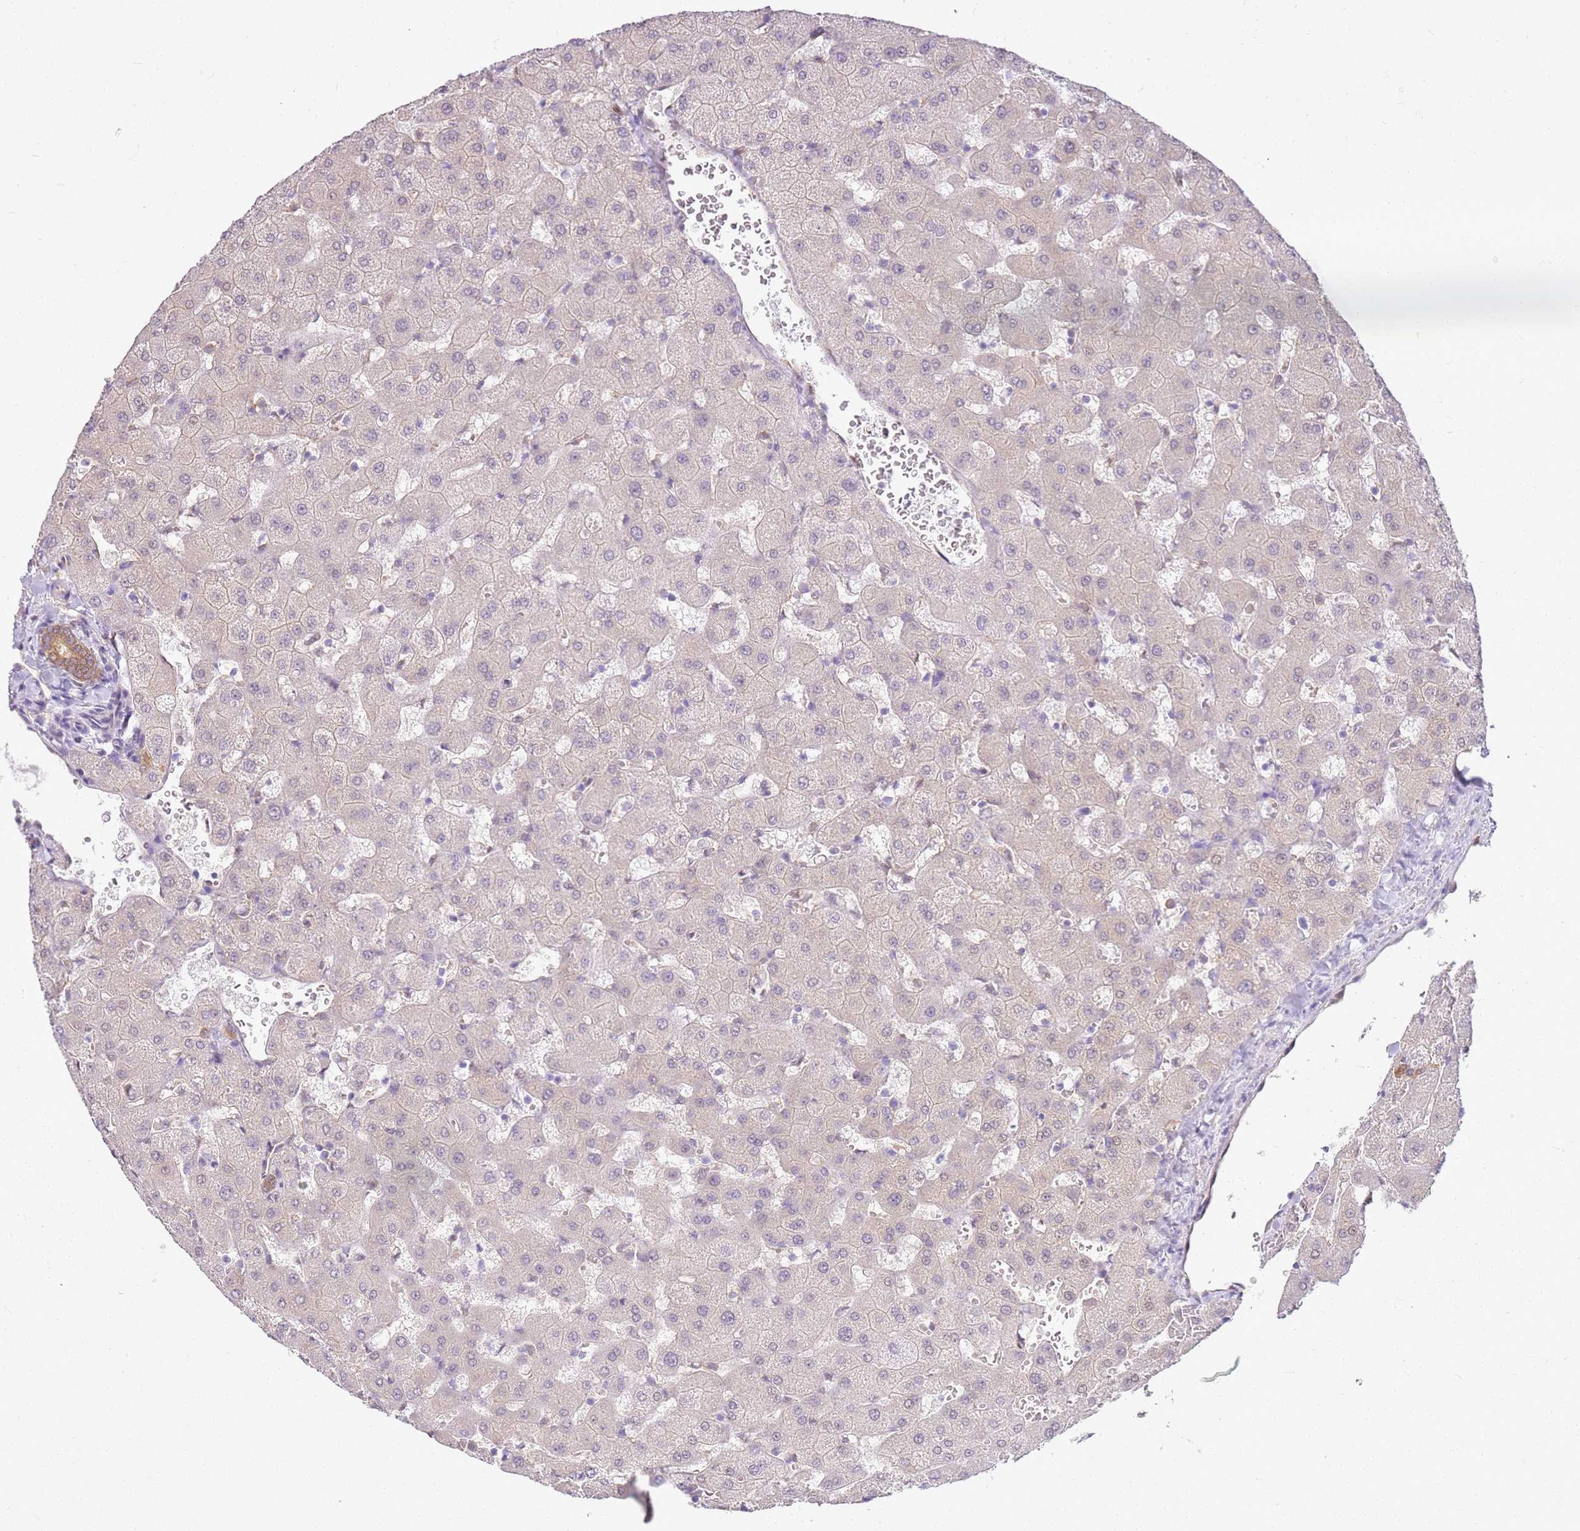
{"staining": {"intensity": "moderate", "quantity": ">75%", "location": "cytoplasmic/membranous"}, "tissue": "liver", "cell_type": "Cholangiocytes", "image_type": "normal", "snomed": [{"axis": "morphology", "description": "Normal tissue, NOS"}, {"axis": "topography", "description": "Liver"}], "caption": "A histopathology image of liver stained for a protein reveals moderate cytoplasmic/membranous brown staining in cholangiocytes. The protein is stained brown, and the nuclei are stained in blue (DAB (3,3'-diaminobenzidine) IHC with brightfield microscopy, high magnification).", "gene": "YWHAE", "patient": {"sex": "female", "age": 63}}